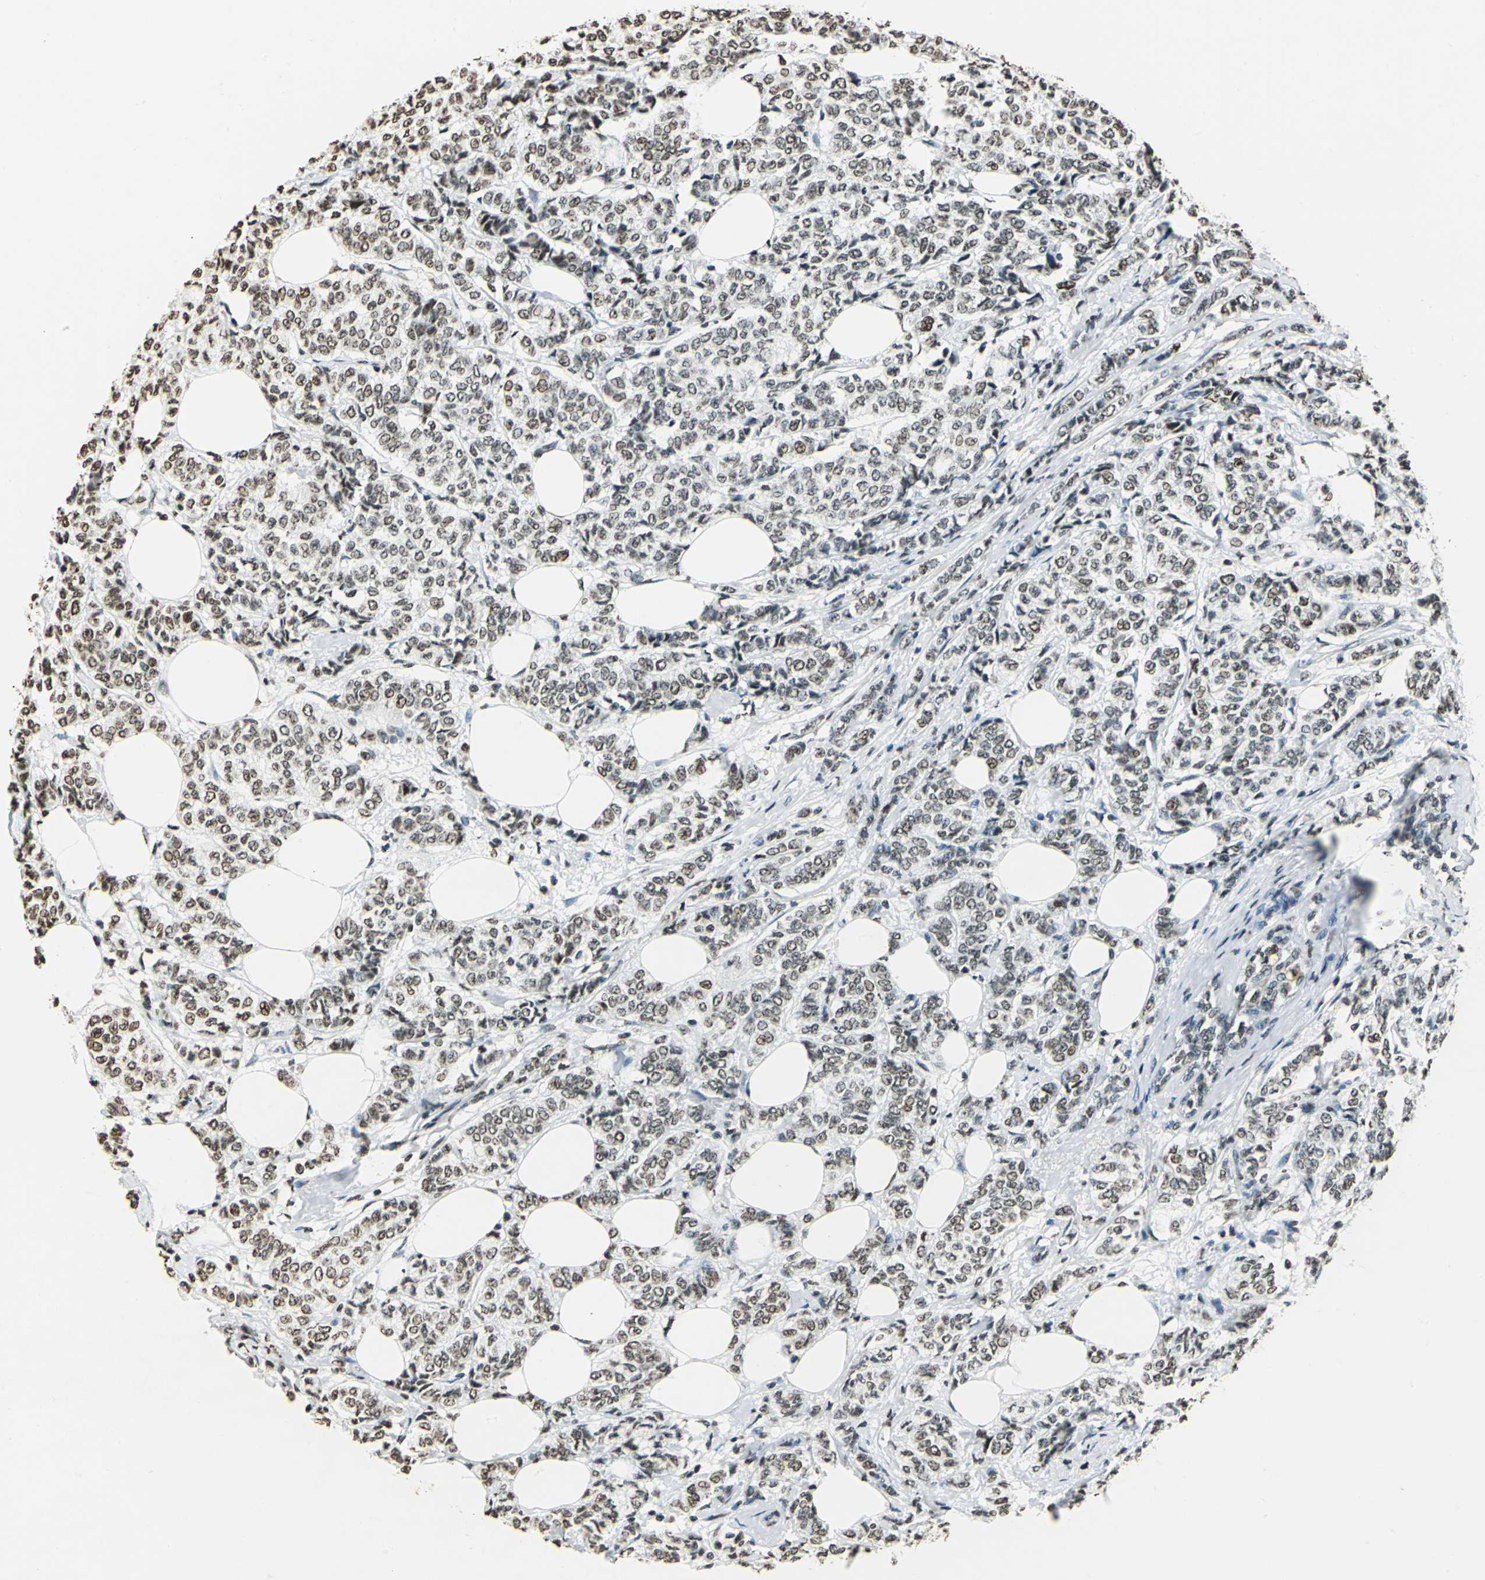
{"staining": {"intensity": "moderate", "quantity": ">75%", "location": "nuclear"}, "tissue": "breast cancer", "cell_type": "Tumor cells", "image_type": "cancer", "snomed": [{"axis": "morphology", "description": "Lobular carcinoma"}, {"axis": "topography", "description": "Breast"}], "caption": "This micrograph shows immunohistochemistry (IHC) staining of breast lobular carcinoma, with medium moderate nuclear expression in about >75% of tumor cells.", "gene": "MCM4", "patient": {"sex": "female", "age": 60}}